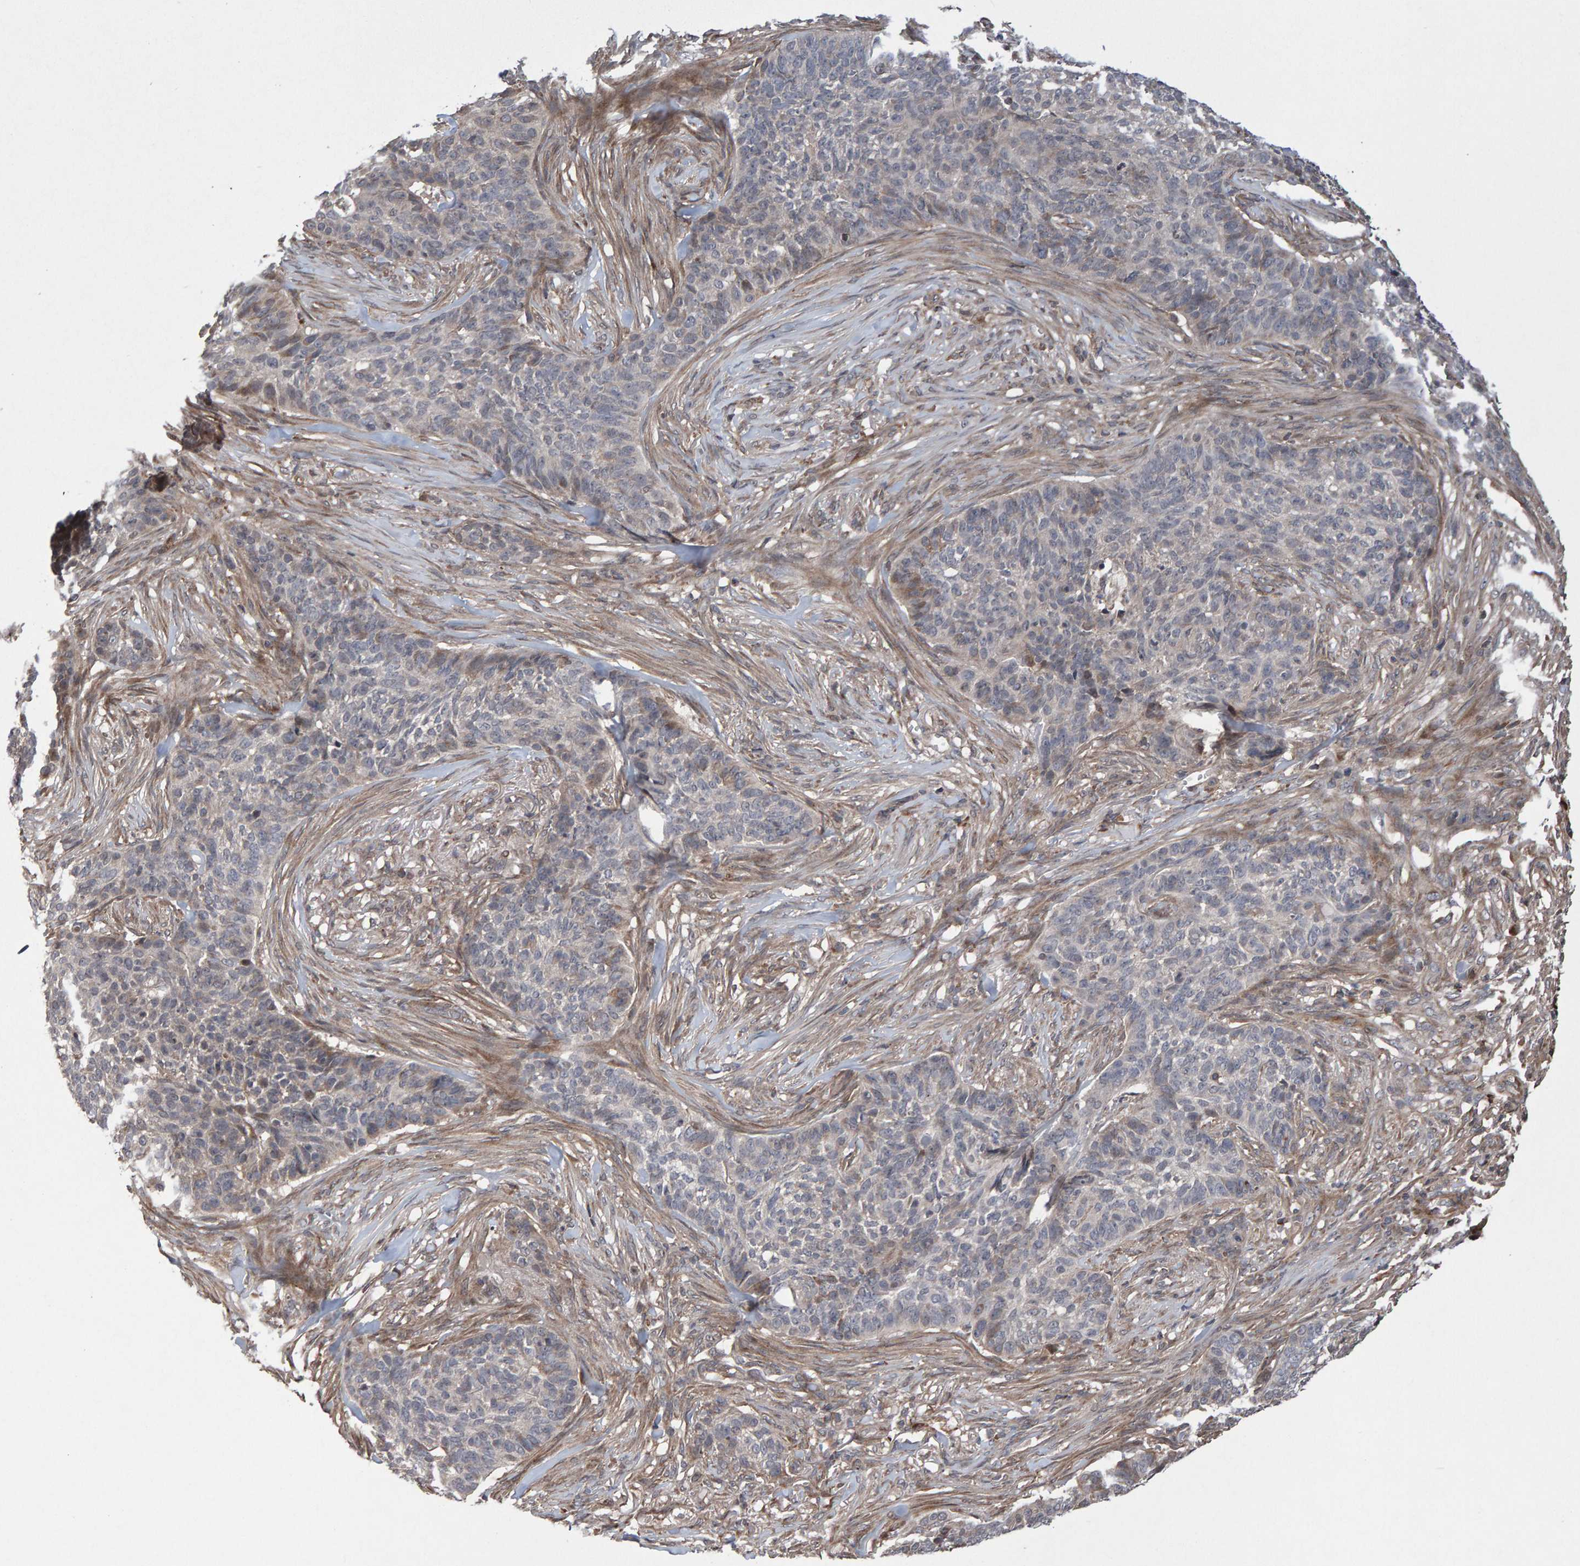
{"staining": {"intensity": "weak", "quantity": "<25%", "location": "cytoplasmic/membranous"}, "tissue": "skin cancer", "cell_type": "Tumor cells", "image_type": "cancer", "snomed": [{"axis": "morphology", "description": "Basal cell carcinoma"}, {"axis": "topography", "description": "Skin"}], "caption": "Immunohistochemical staining of skin cancer shows no significant positivity in tumor cells.", "gene": "PECR", "patient": {"sex": "male", "age": 85}}